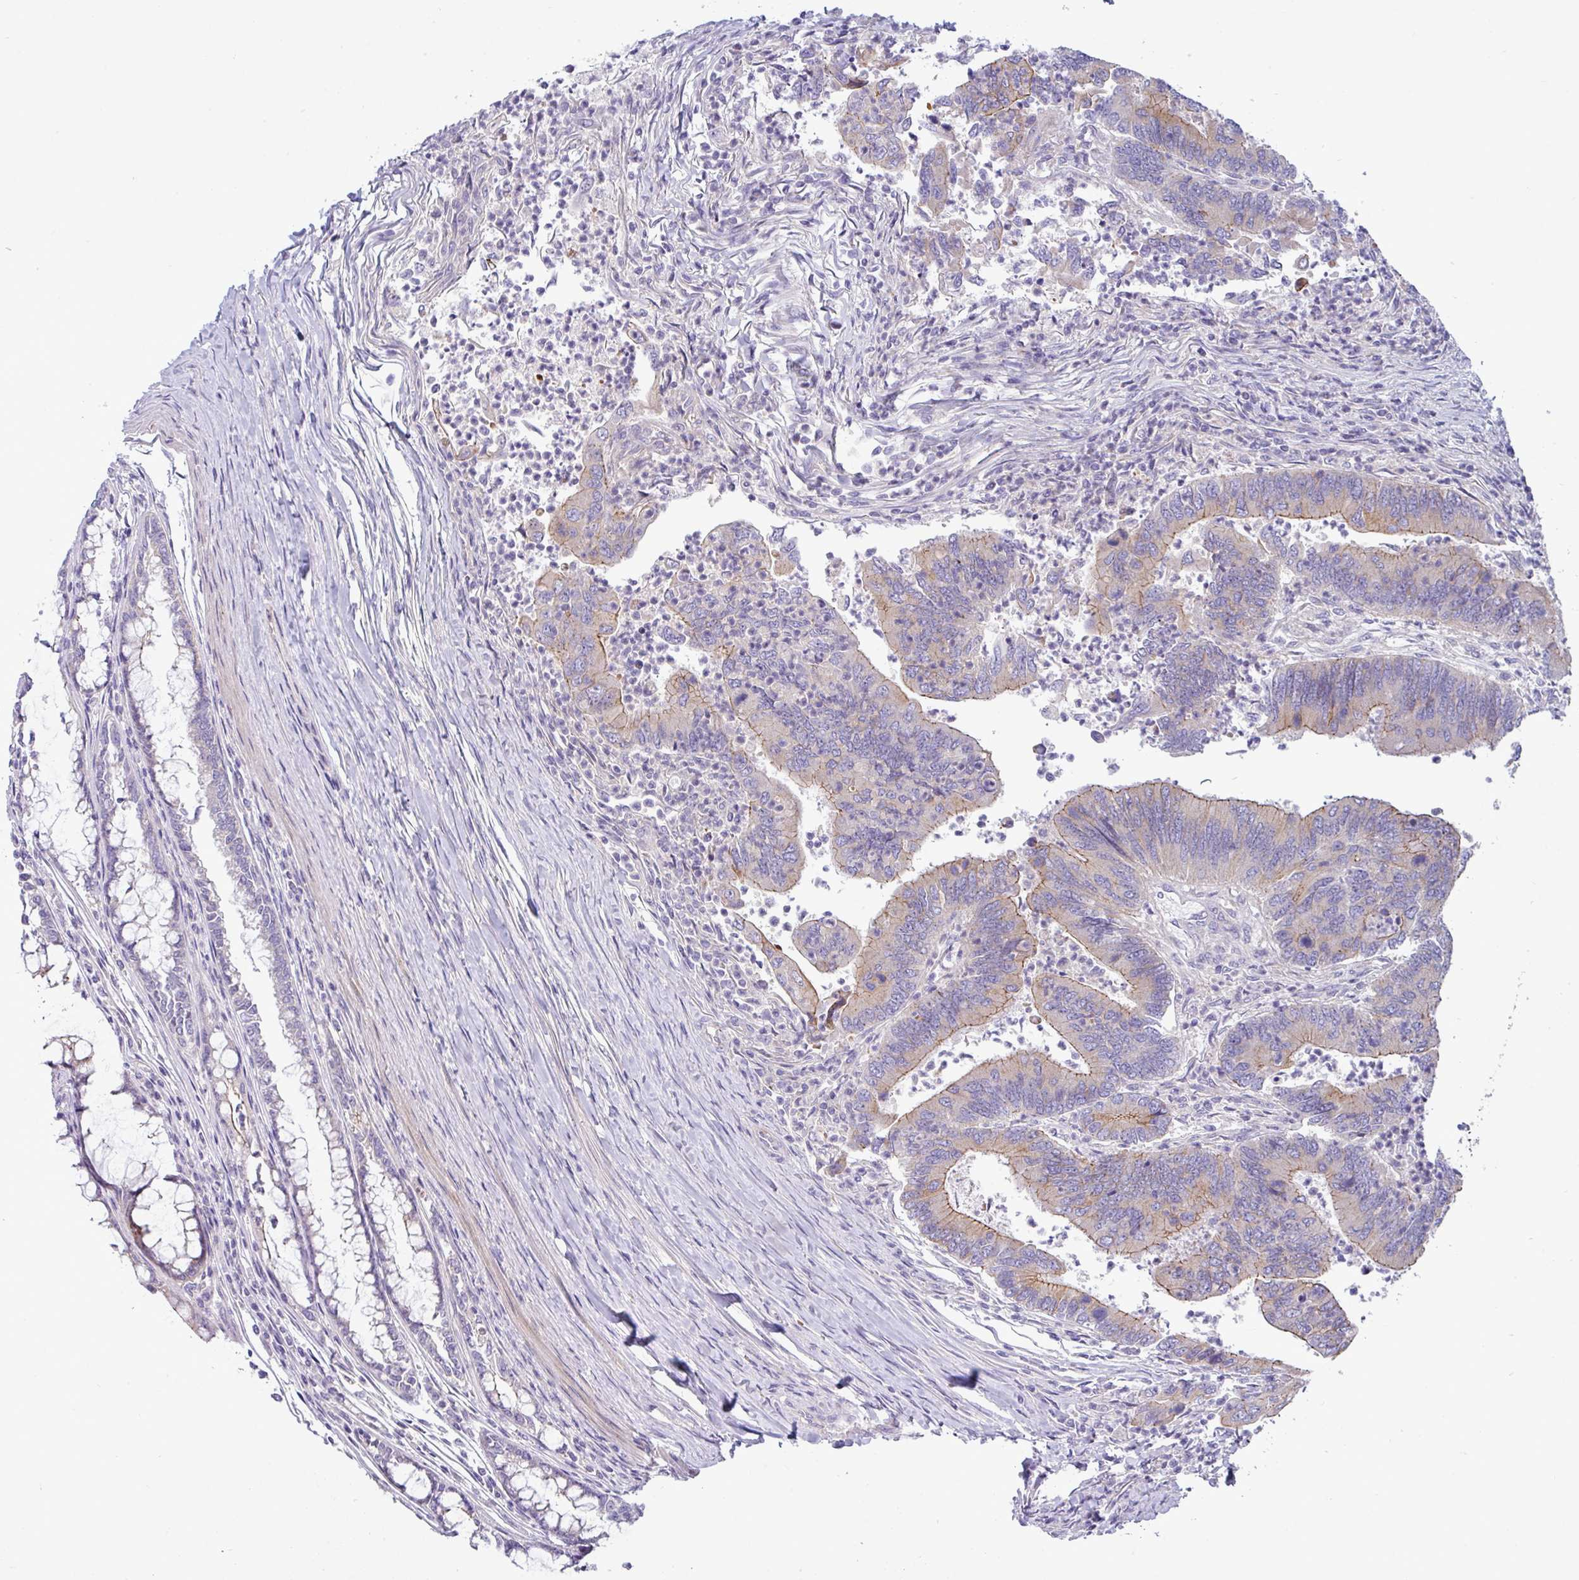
{"staining": {"intensity": "weak", "quantity": "25%-75%", "location": "cytoplasmic/membranous"}, "tissue": "colorectal cancer", "cell_type": "Tumor cells", "image_type": "cancer", "snomed": [{"axis": "morphology", "description": "Adenocarcinoma, NOS"}, {"axis": "topography", "description": "Colon"}], "caption": "Immunohistochemical staining of colorectal adenocarcinoma demonstrates weak cytoplasmic/membranous protein staining in about 25%-75% of tumor cells.", "gene": "ACAP3", "patient": {"sex": "female", "age": 67}}